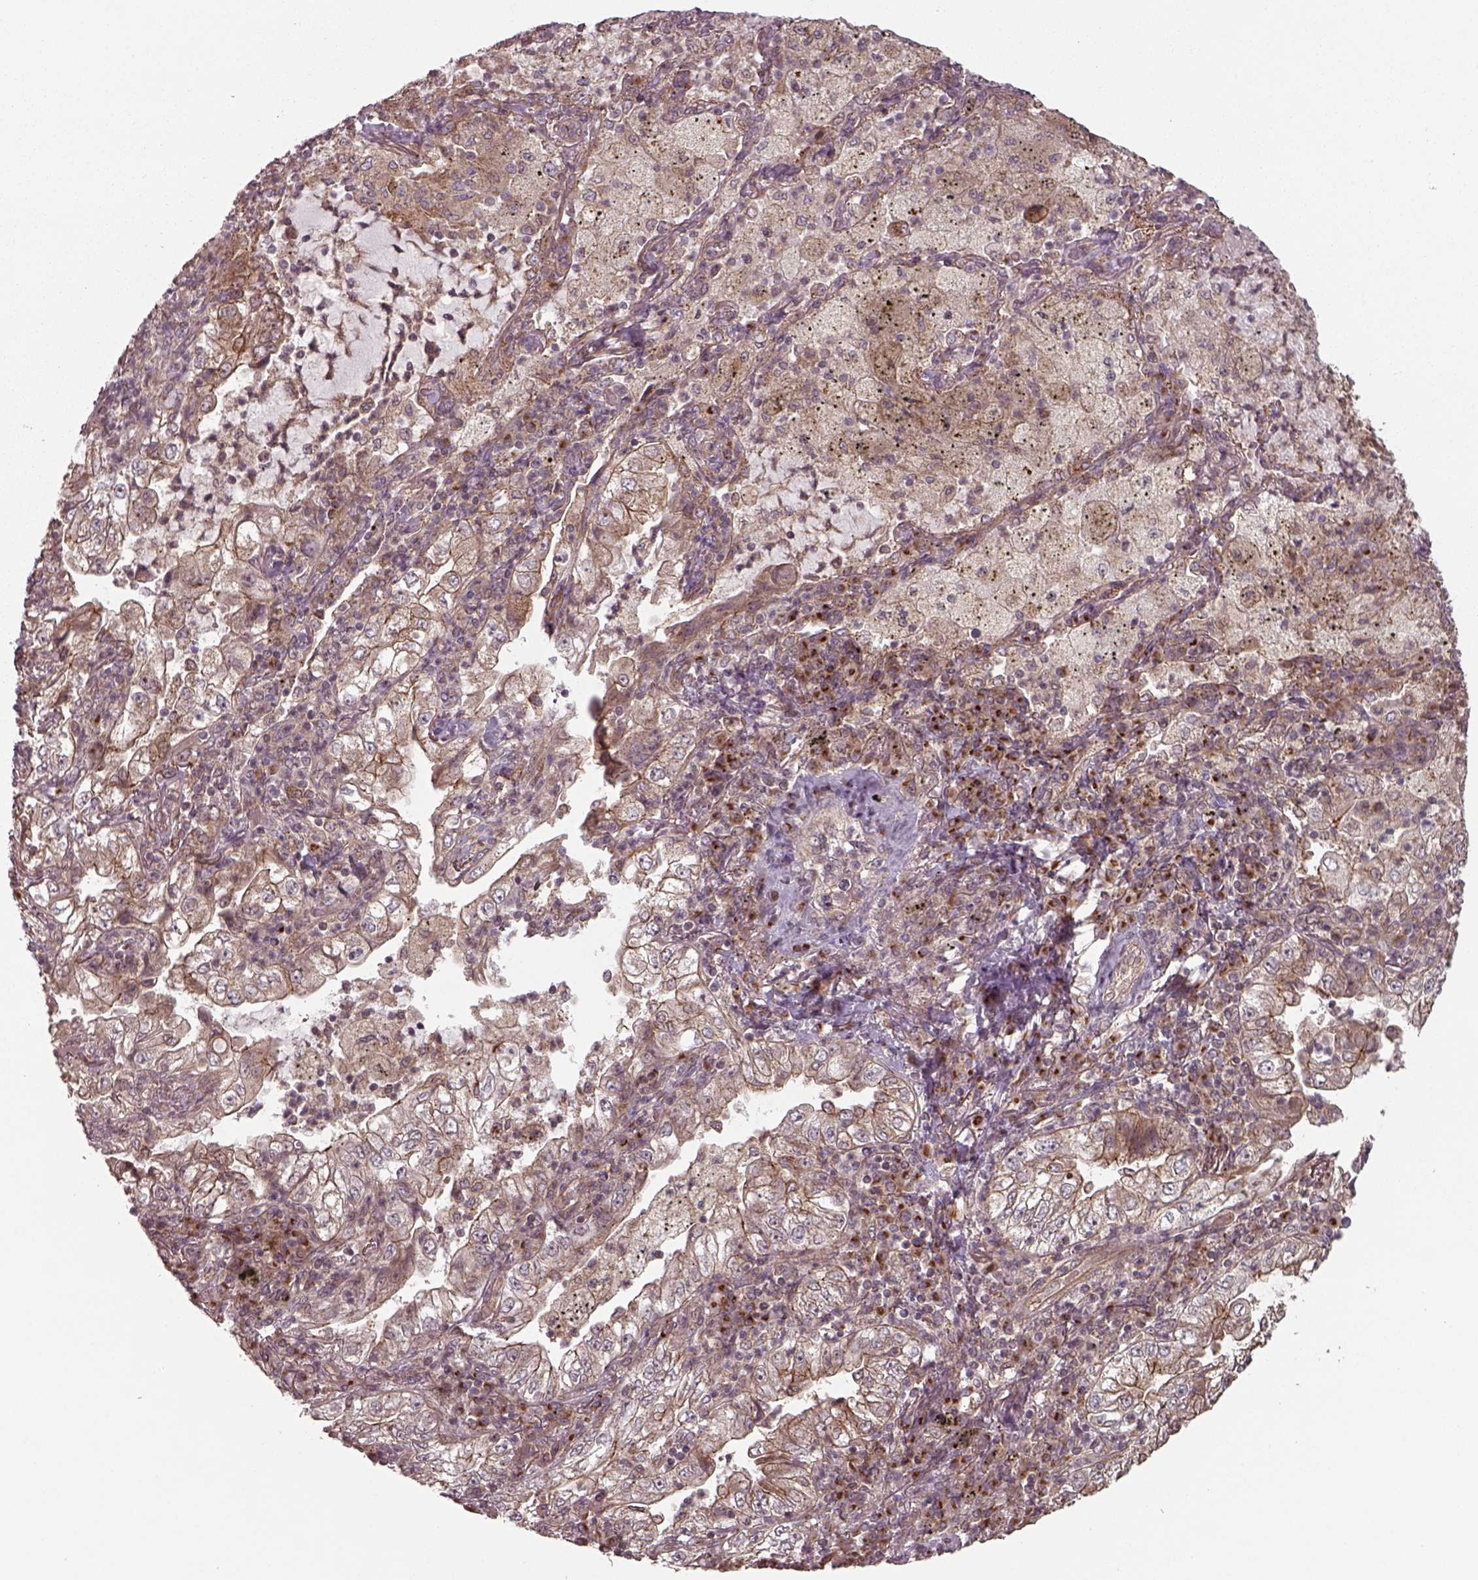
{"staining": {"intensity": "moderate", "quantity": "25%-75%", "location": "cytoplasmic/membranous"}, "tissue": "lung cancer", "cell_type": "Tumor cells", "image_type": "cancer", "snomed": [{"axis": "morphology", "description": "Adenocarcinoma, NOS"}, {"axis": "topography", "description": "Lung"}], "caption": "This is a photomicrograph of immunohistochemistry staining of lung adenocarcinoma, which shows moderate expression in the cytoplasmic/membranous of tumor cells.", "gene": "CHMP3", "patient": {"sex": "female", "age": 73}}